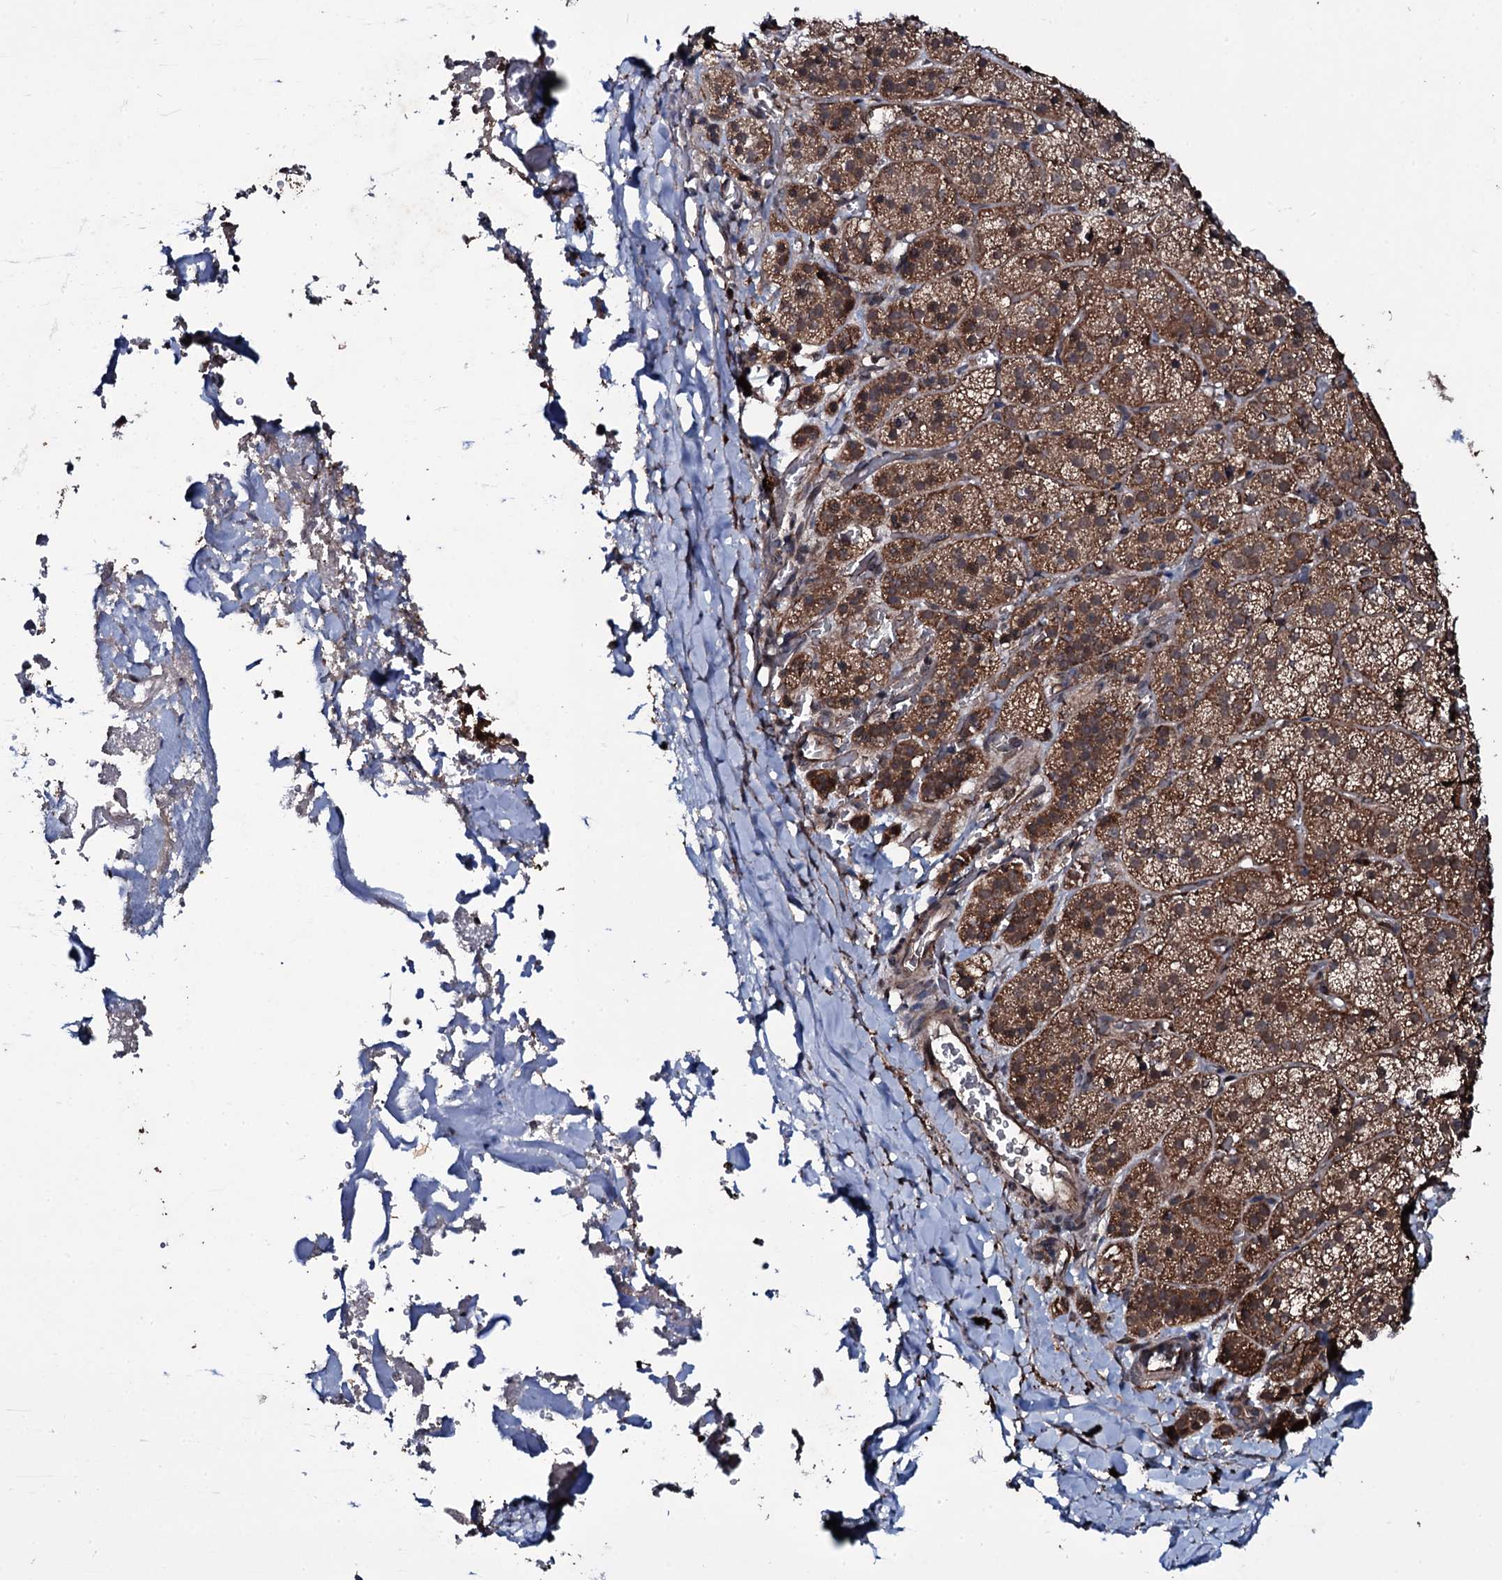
{"staining": {"intensity": "moderate", "quantity": ">75%", "location": "cytoplasmic/membranous"}, "tissue": "adrenal gland", "cell_type": "Glandular cells", "image_type": "normal", "snomed": [{"axis": "morphology", "description": "Normal tissue, NOS"}, {"axis": "topography", "description": "Adrenal gland"}], "caption": "Adrenal gland stained for a protein demonstrates moderate cytoplasmic/membranous positivity in glandular cells. Ihc stains the protein of interest in brown and the nuclei are stained blue.", "gene": "MRPS31", "patient": {"sex": "female", "age": 44}}